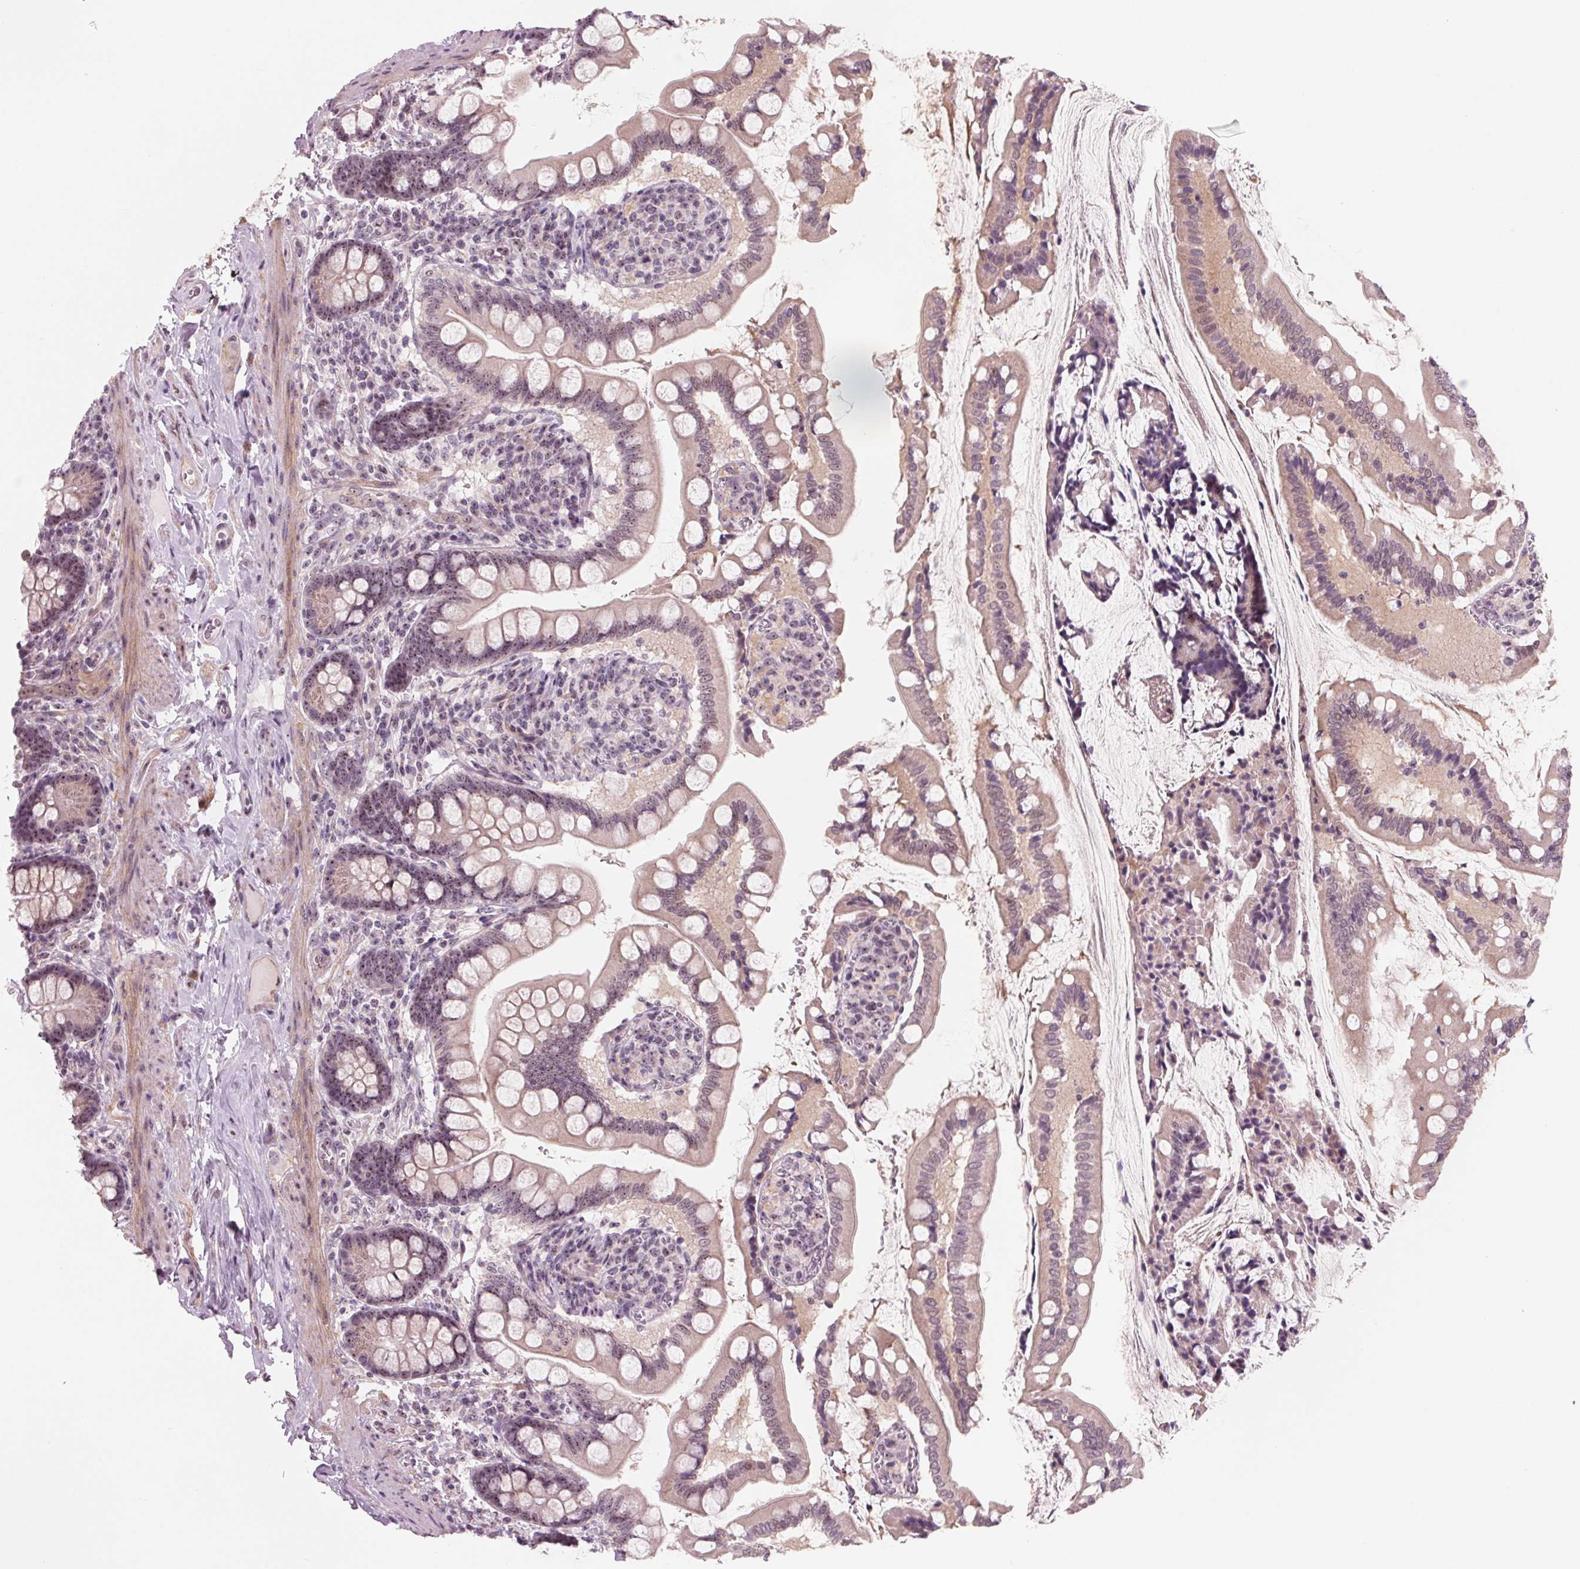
{"staining": {"intensity": "weak", "quantity": "25%-75%", "location": "cytoplasmic/membranous,nuclear"}, "tissue": "small intestine", "cell_type": "Glandular cells", "image_type": "normal", "snomed": [{"axis": "morphology", "description": "Normal tissue, NOS"}, {"axis": "topography", "description": "Small intestine"}], "caption": "A brown stain highlights weak cytoplasmic/membranous,nuclear staining of a protein in glandular cells of normal small intestine. The protein is stained brown, and the nuclei are stained in blue (DAB IHC with brightfield microscopy, high magnification).", "gene": "DNTTIP2", "patient": {"sex": "female", "age": 56}}